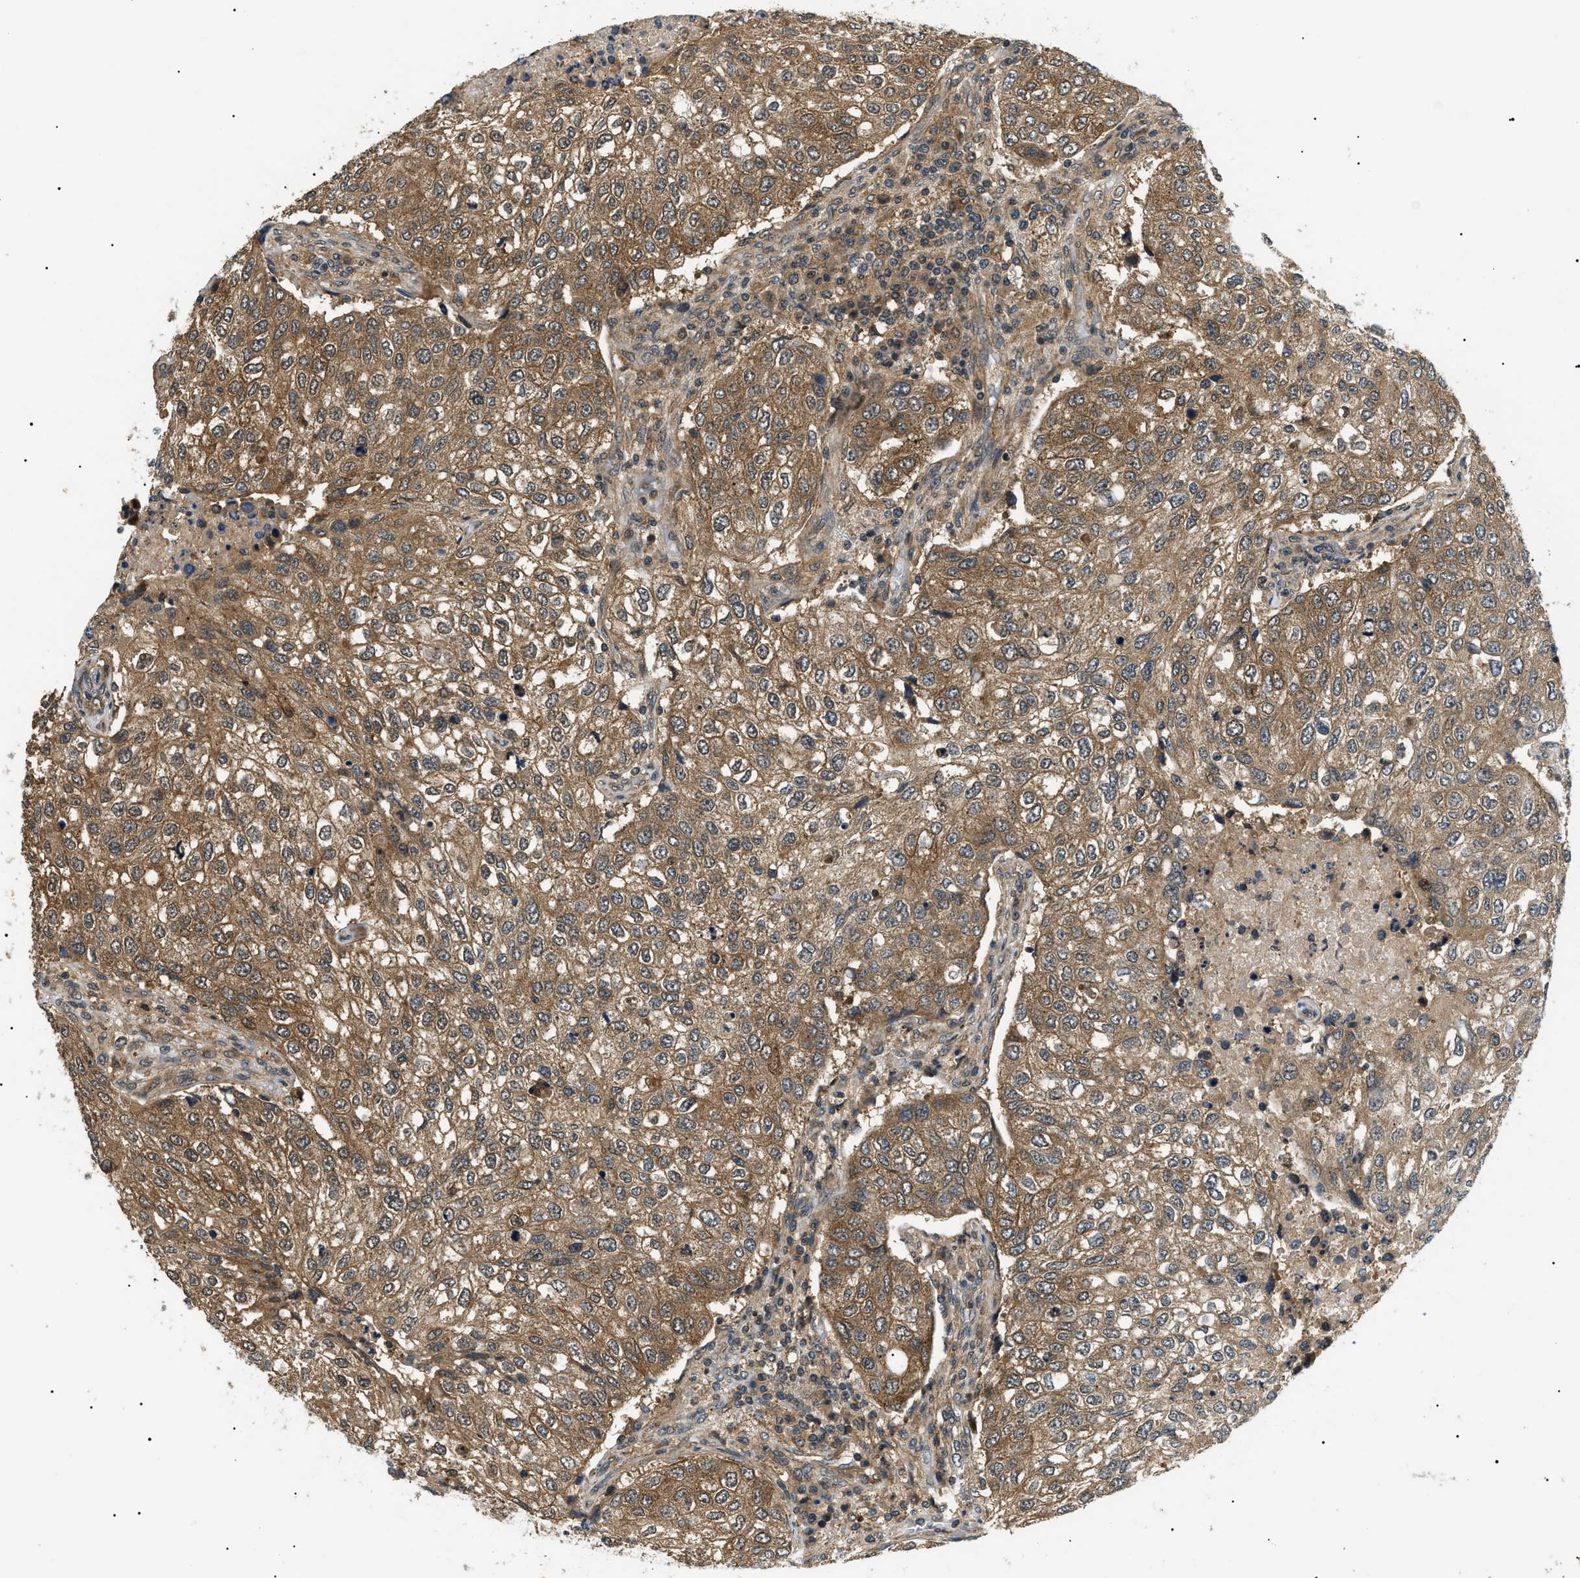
{"staining": {"intensity": "moderate", "quantity": ">75%", "location": "cytoplasmic/membranous"}, "tissue": "urothelial cancer", "cell_type": "Tumor cells", "image_type": "cancer", "snomed": [{"axis": "morphology", "description": "Urothelial carcinoma, High grade"}, {"axis": "topography", "description": "Lymph node"}, {"axis": "topography", "description": "Urinary bladder"}], "caption": "Immunohistochemistry (DAB (3,3'-diaminobenzidine)) staining of human urothelial cancer reveals moderate cytoplasmic/membranous protein expression in about >75% of tumor cells.", "gene": "ATP6AP1", "patient": {"sex": "male", "age": 51}}